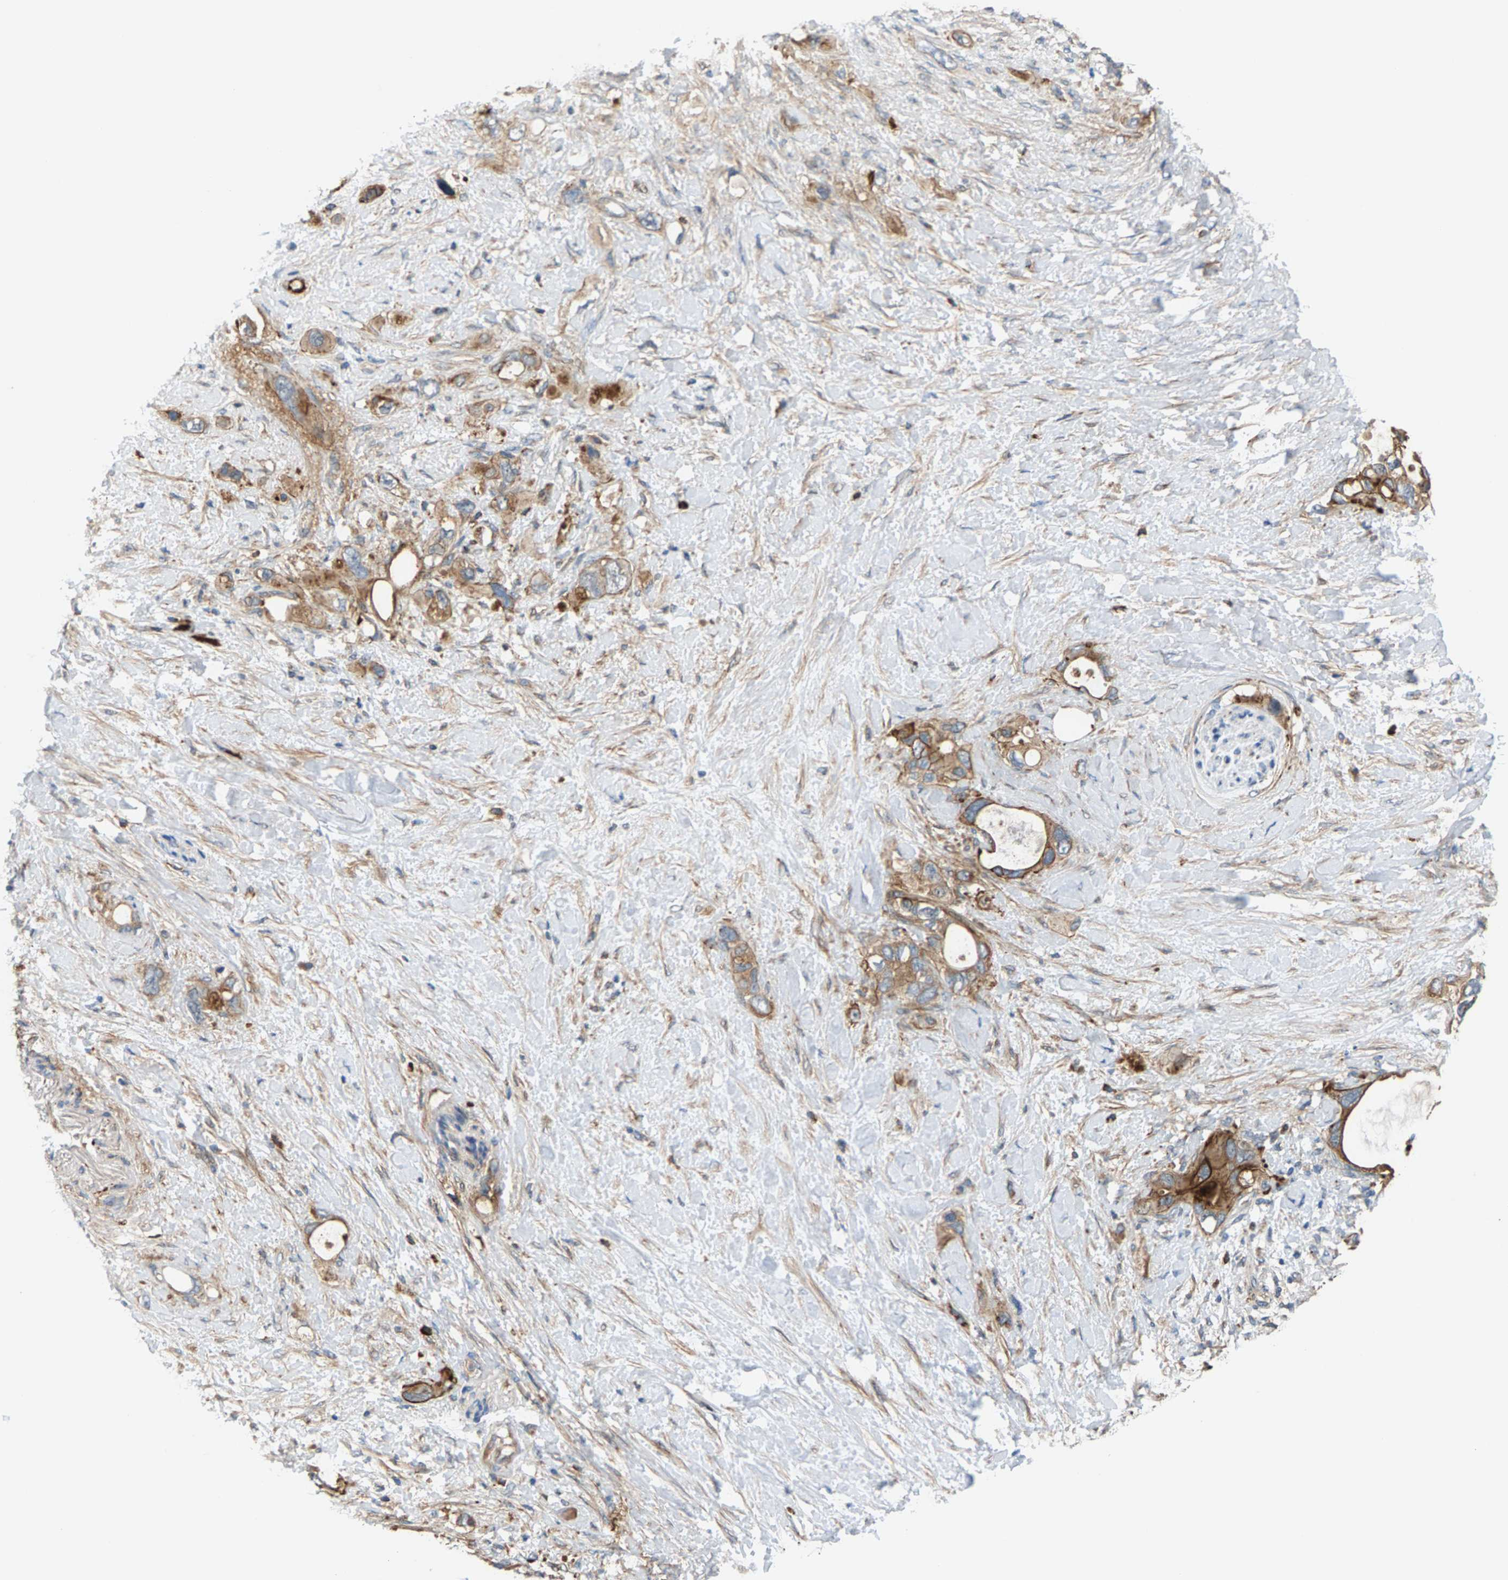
{"staining": {"intensity": "moderate", "quantity": ">75%", "location": "cytoplasmic/membranous"}, "tissue": "pancreatic cancer", "cell_type": "Tumor cells", "image_type": "cancer", "snomed": [{"axis": "morphology", "description": "Adenocarcinoma, NOS"}, {"axis": "topography", "description": "Pancreas"}], "caption": "Immunohistochemistry (DAB) staining of pancreatic cancer demonstrates moderate cytoplasmic/membranous protein positivity in approximately >75% of tumor cells.", "gene": "PDCL", "patient": {"sex": "female", "age": 56}}